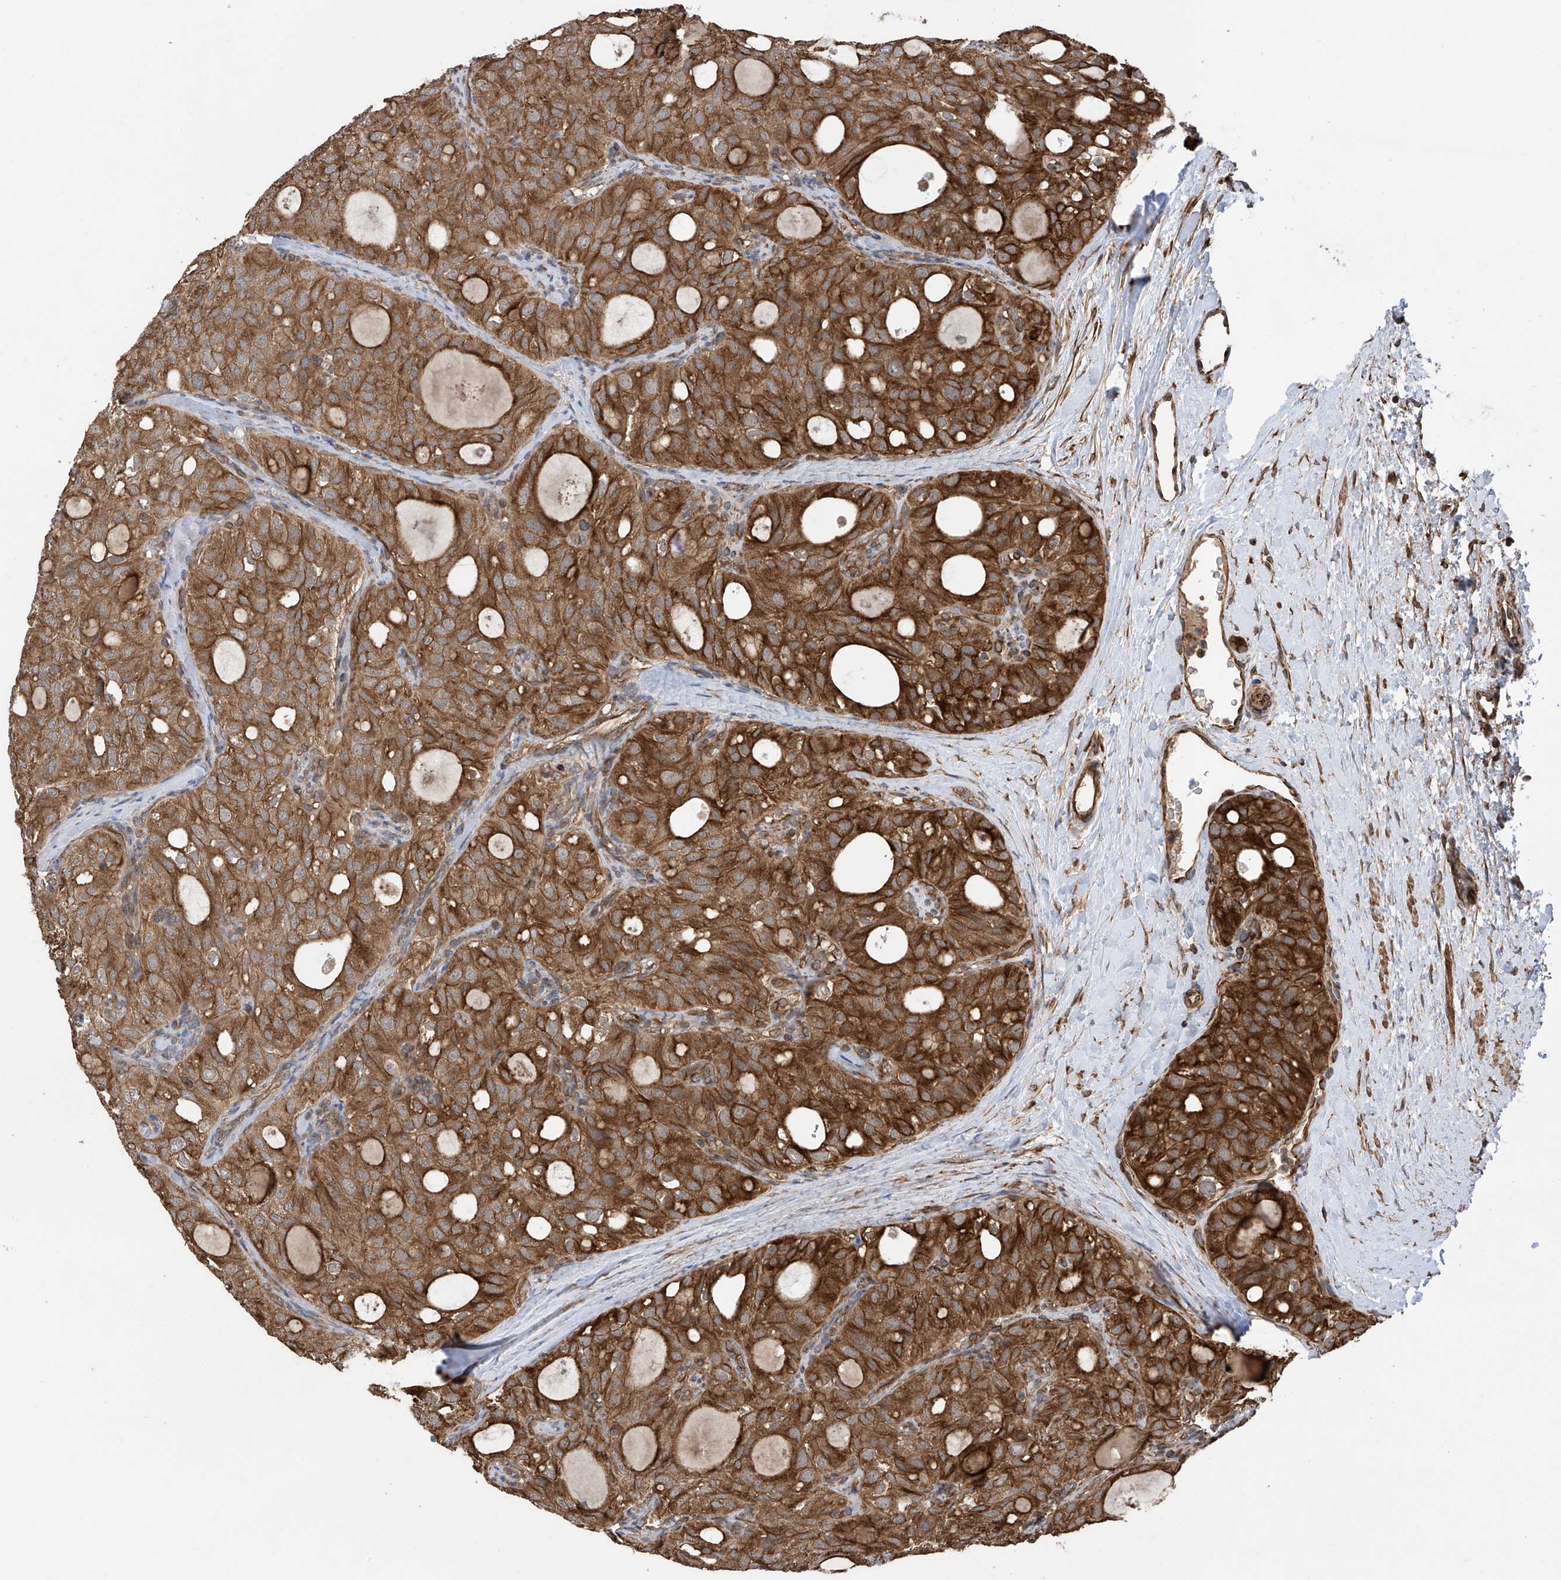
{"staining": {"intensity": "strong", "quantity": ">75%", "location": "cytoplasmic/membranous"}, "tissue": "thyroid cancer", "cell_type": "Tumor cells", "image_type": "cancer", "snomed": [{"axis": "morphology", "description": "Follicular adenoma carcinoma, NOS"}, {"axis": "topography", "description": "Thyroid gland"}], "caption": "IHC of thyroid cancer reveals high levels of strong cytoplasmic/membranous staining in approximately >75% of tumor cells. Nuclei are stained in blue.", "gene": "RPAIN", "patient": {"sex": "male", "age": 75}}